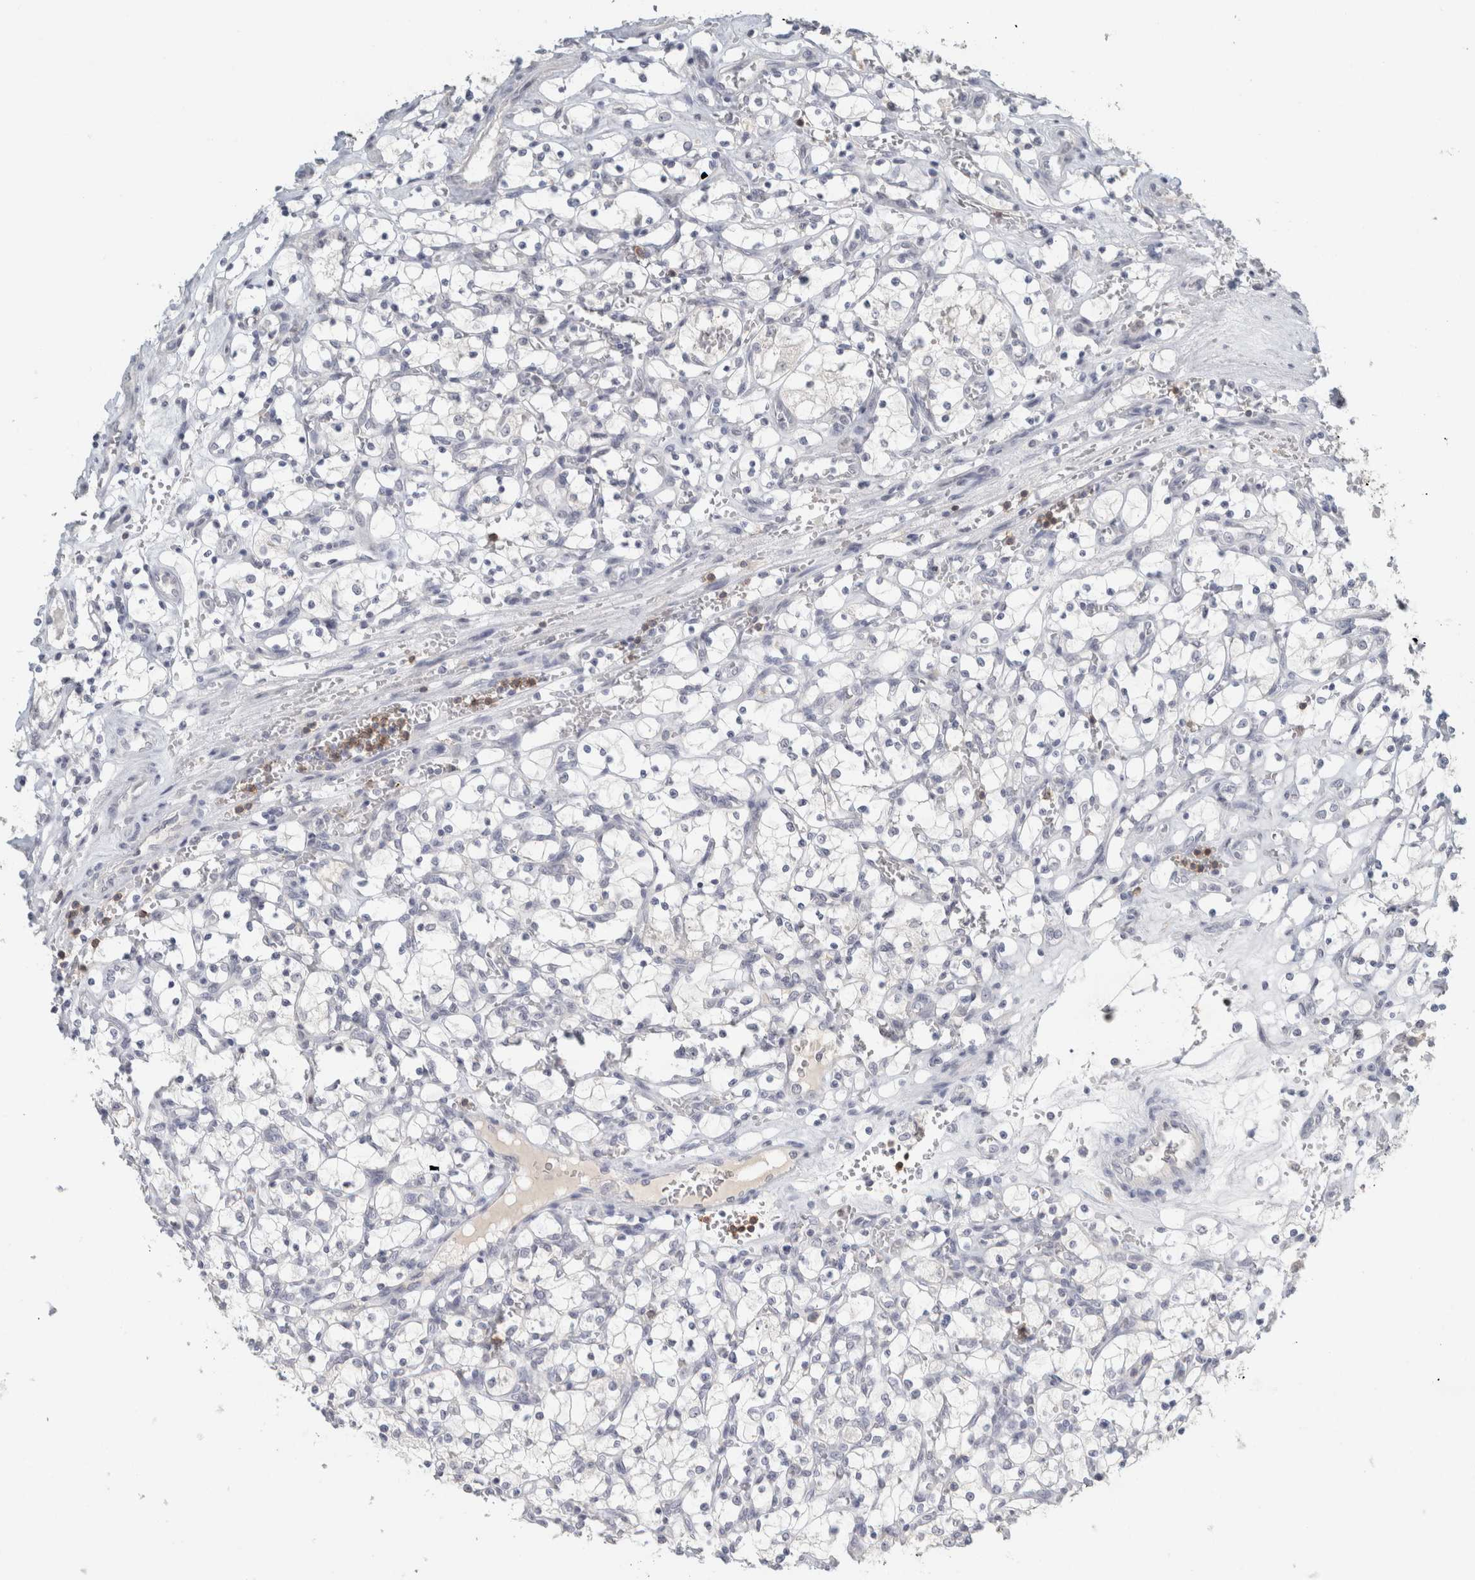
{"staining": {"intensity": "negative", "quantity": "none", "location": "none"}, "tissue": "renal cancer", "cell_type": "Tumor cells", "image_type": "cancer", "snomed": [{"axis": "morphology", "description": "Adenocarcinoma, NOS"}, {"axis": "topography", "description": "Kidney"}], "caption": "Adenocarcinoma (renal) stained for a protein using IHC shows no staining tumor cells.", "gene": "TRAT1", "patient": {"sex": "female", "age": 69}}